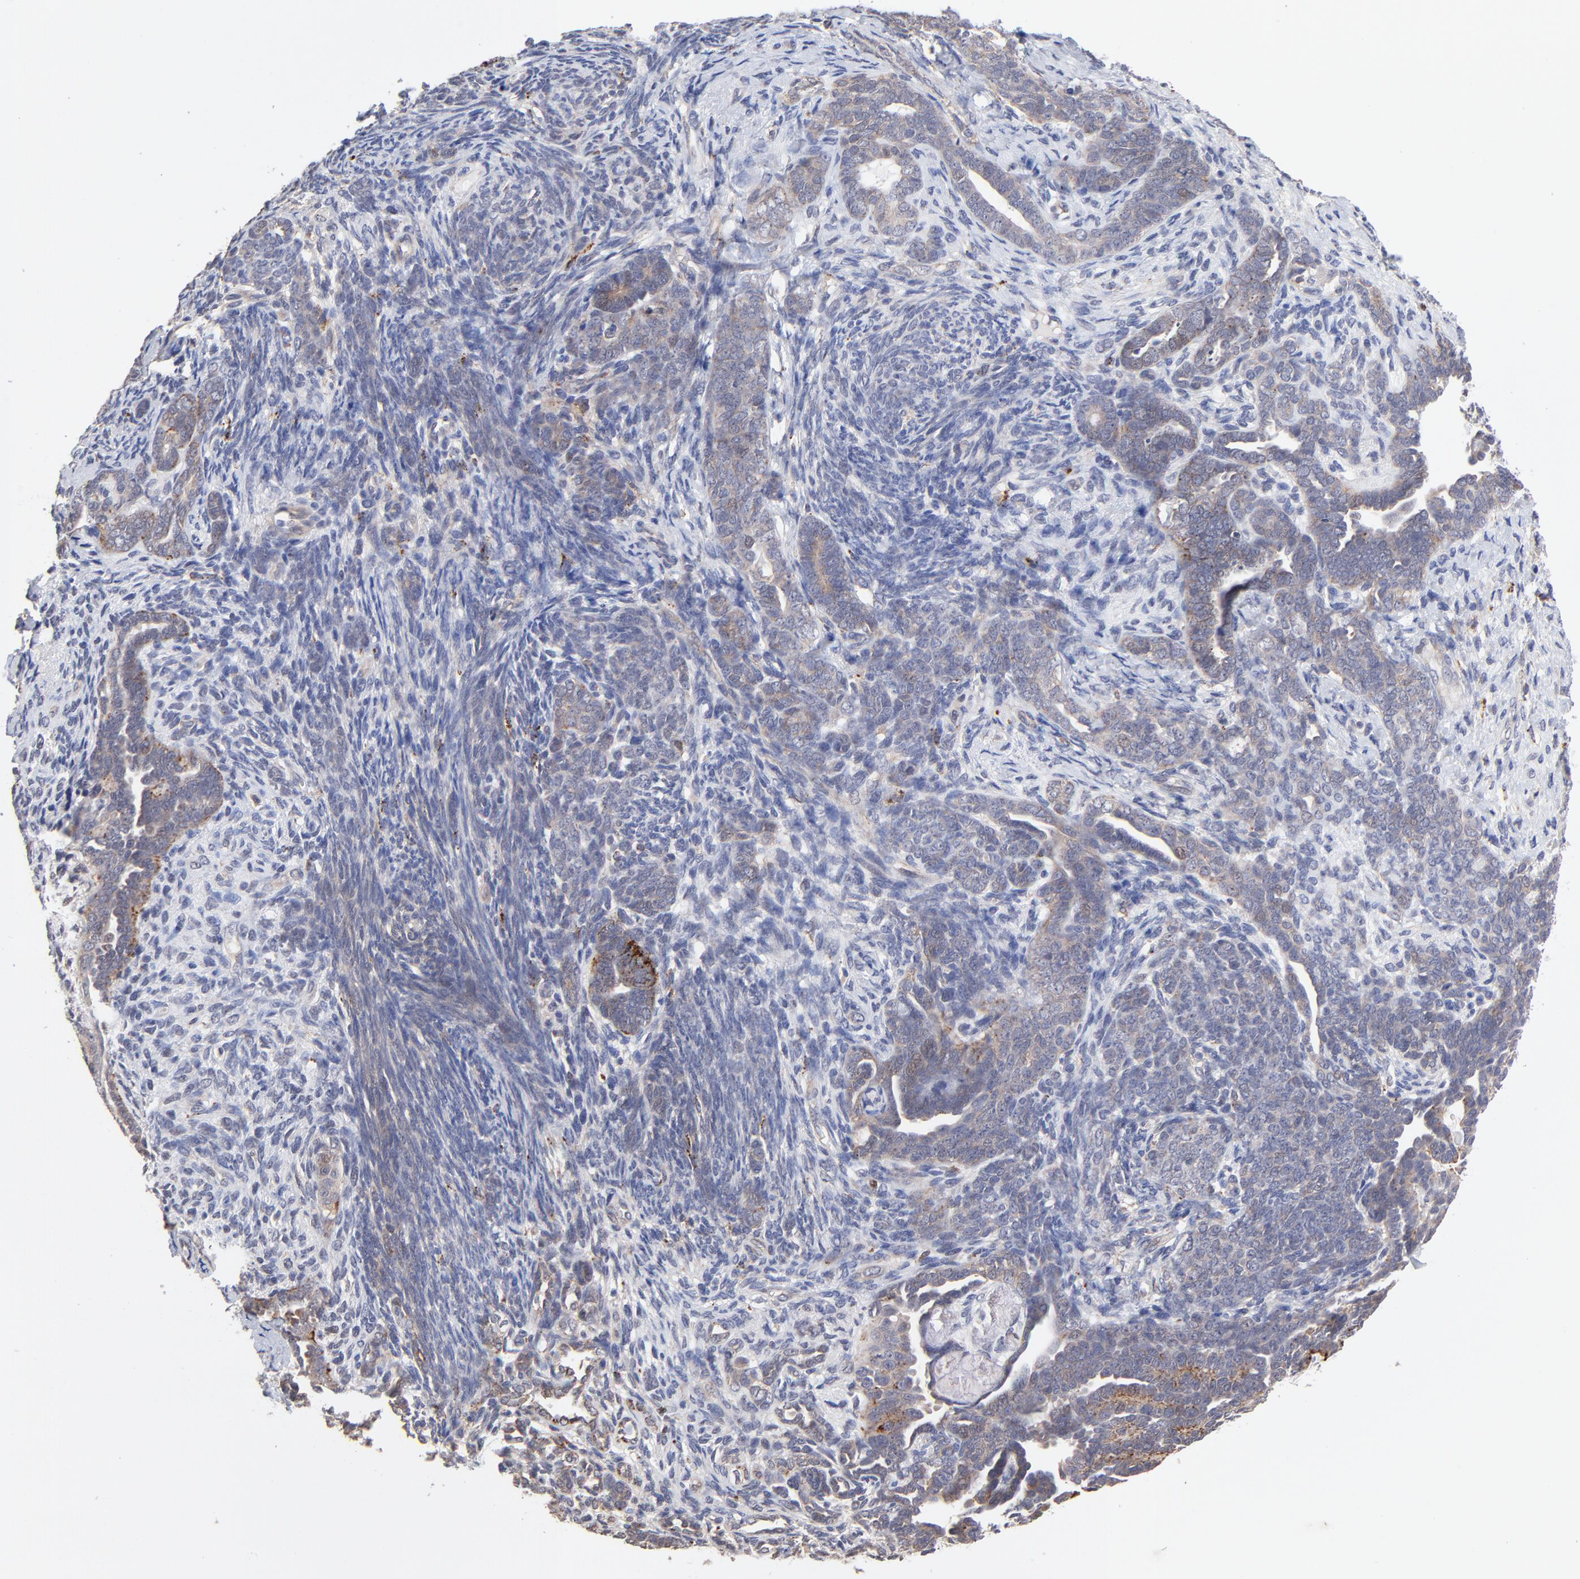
{"staining": {"intensity": "moderate", "quantity": "25%-75%", "location": "cytoplasmic/membranous"}, "tissue": "endometrial cancer", "cell_type": "Tumor cells", "image_type": "cancer", "snomed": [{"axis": "morphology", "description": "Neoplasm, malignant, NOS"}, {"axis": "topography", "description": "Endometrium"}], "caption": "The immunohistochemical stain labels moderate cytoplasmic/membranous positivity in tumor cells of endometrial neoplasm (malignant) tissue.", "gene": "PDE4B", "patient": {"sex": "female", "age": 74}}